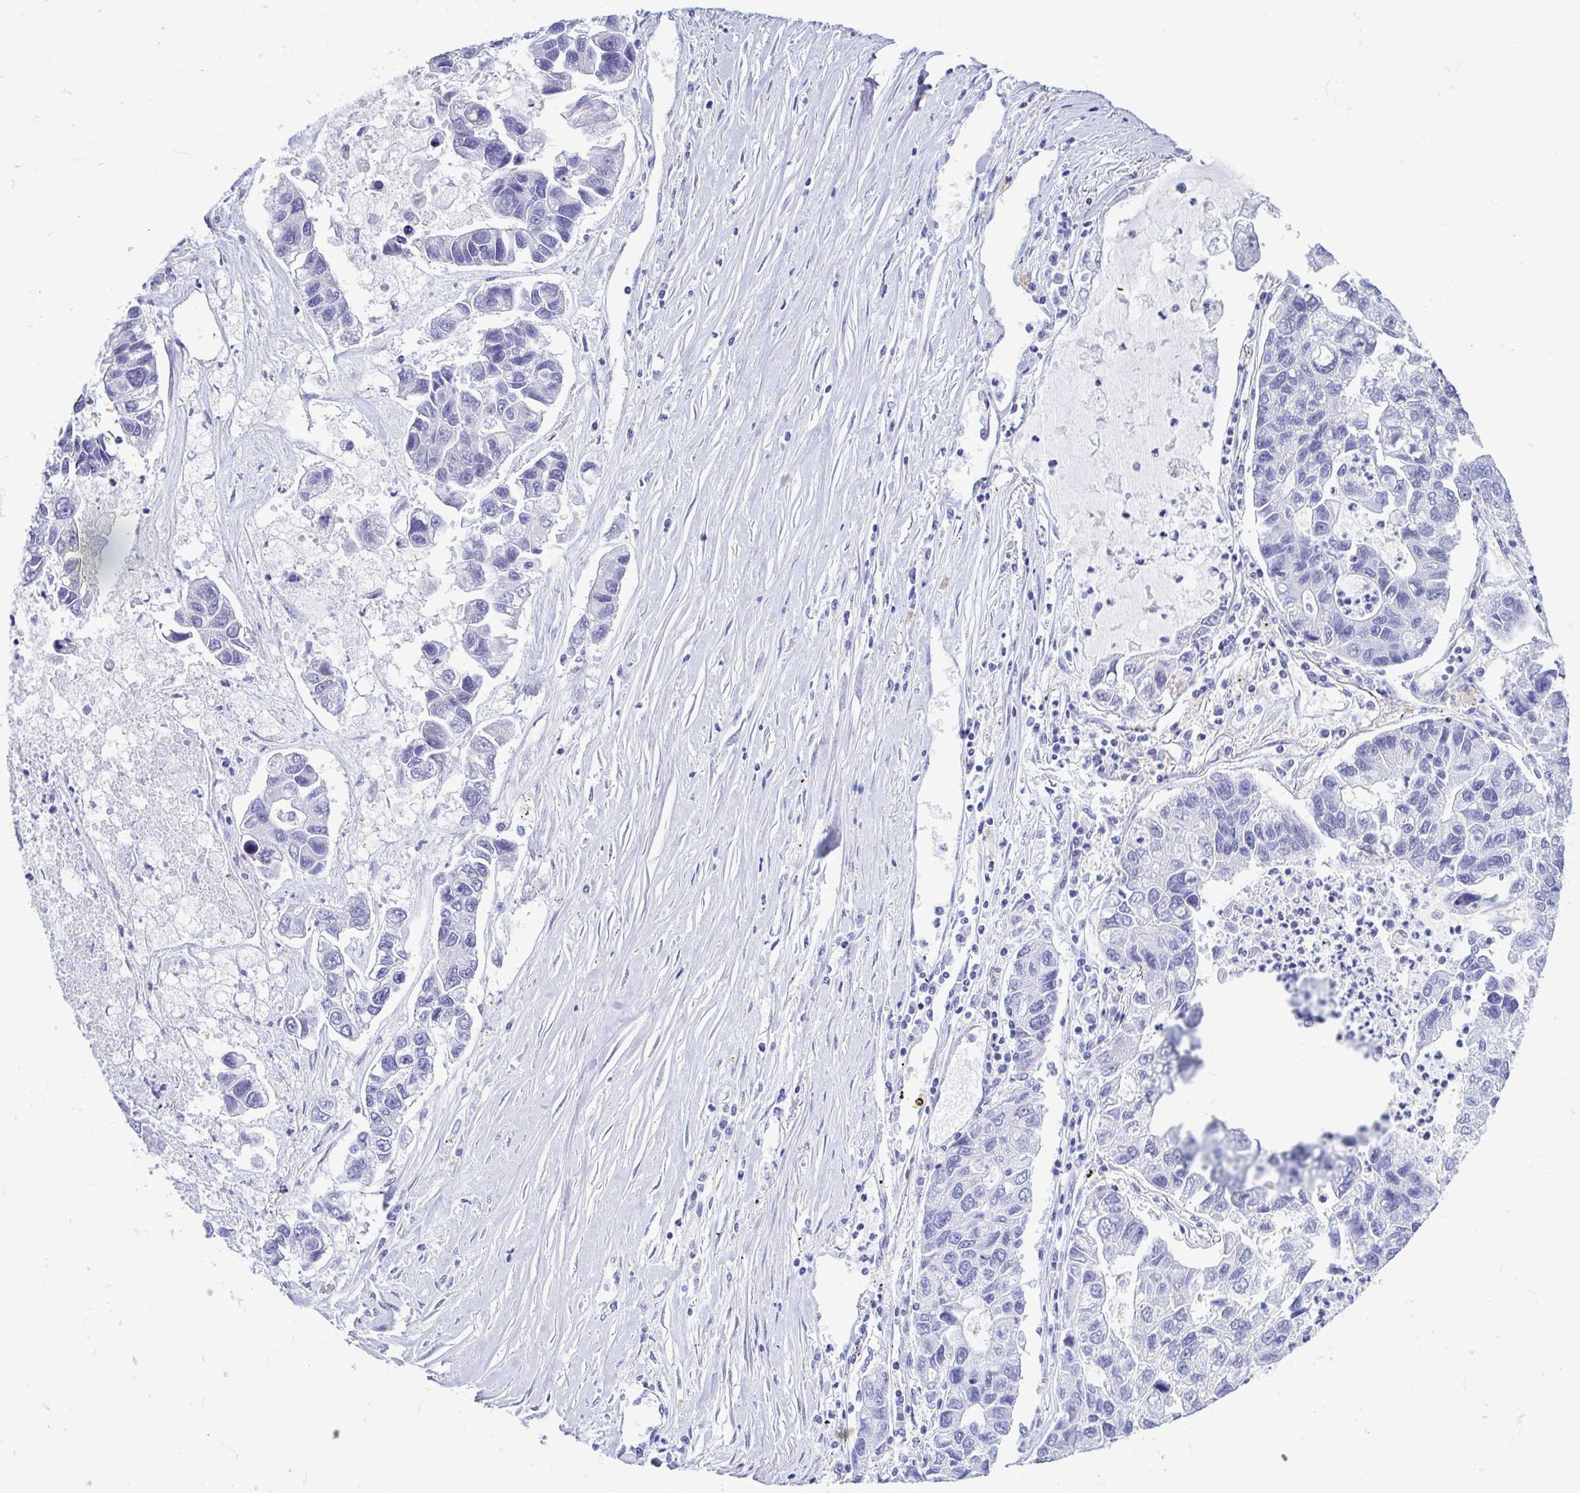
{"staining": {"intensity": "negative", "quantity": "none", "location": "none"}, "tissue": "lung cancer", "cell_type": "Tumor cells", "image_type": "cancer", "snomed": [{"axis": "morphology", "description": "Adenocarcinoma, NOS"}, {"axis": "topography", "description": "Bronchus"}, {"axis": "topography", "description": "Lung"}], "caption": "Tumor cells show no significant expression in lung adenocarcinoma. (IHC, brightfield microscopy, high magnification).", "gene": "PERM1", "patient": {"sex": "female", "age": 51}}